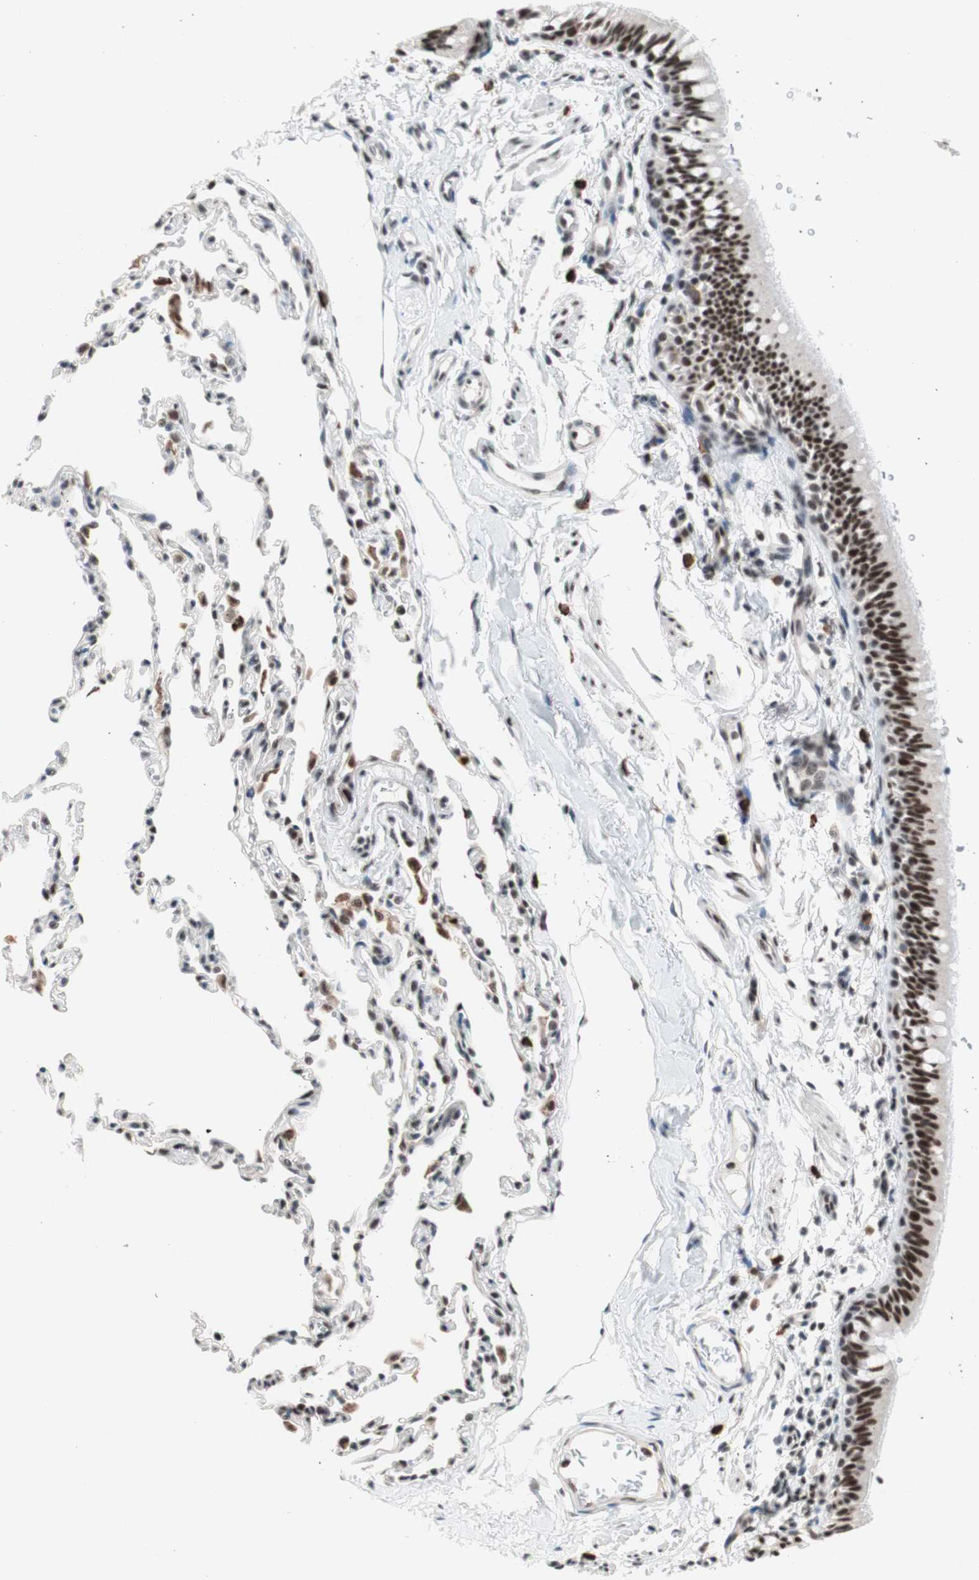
{"staining": {"intensity": "strong", "quantity": ">75%", "location": "nuclear"}, "tissue": "bronchus", "cell_type": "Respiratory epithelial cells", "image_type": "normal", "snomed": [{"axis": "morphology", "description": "Normal tissue, NOS"}, {"axis": "topography", "description": "Bronchus"}, {"axis": "topography", "description": "Lung"}], "caption": "Immunohistochemistry of unremarkable bronchus reveals high levels of strong nuclear positivity in approximately >75% of respiratory epithelial cells.", "gene": "PRPF19", "patient": {"sex": "male", "age": 64}}